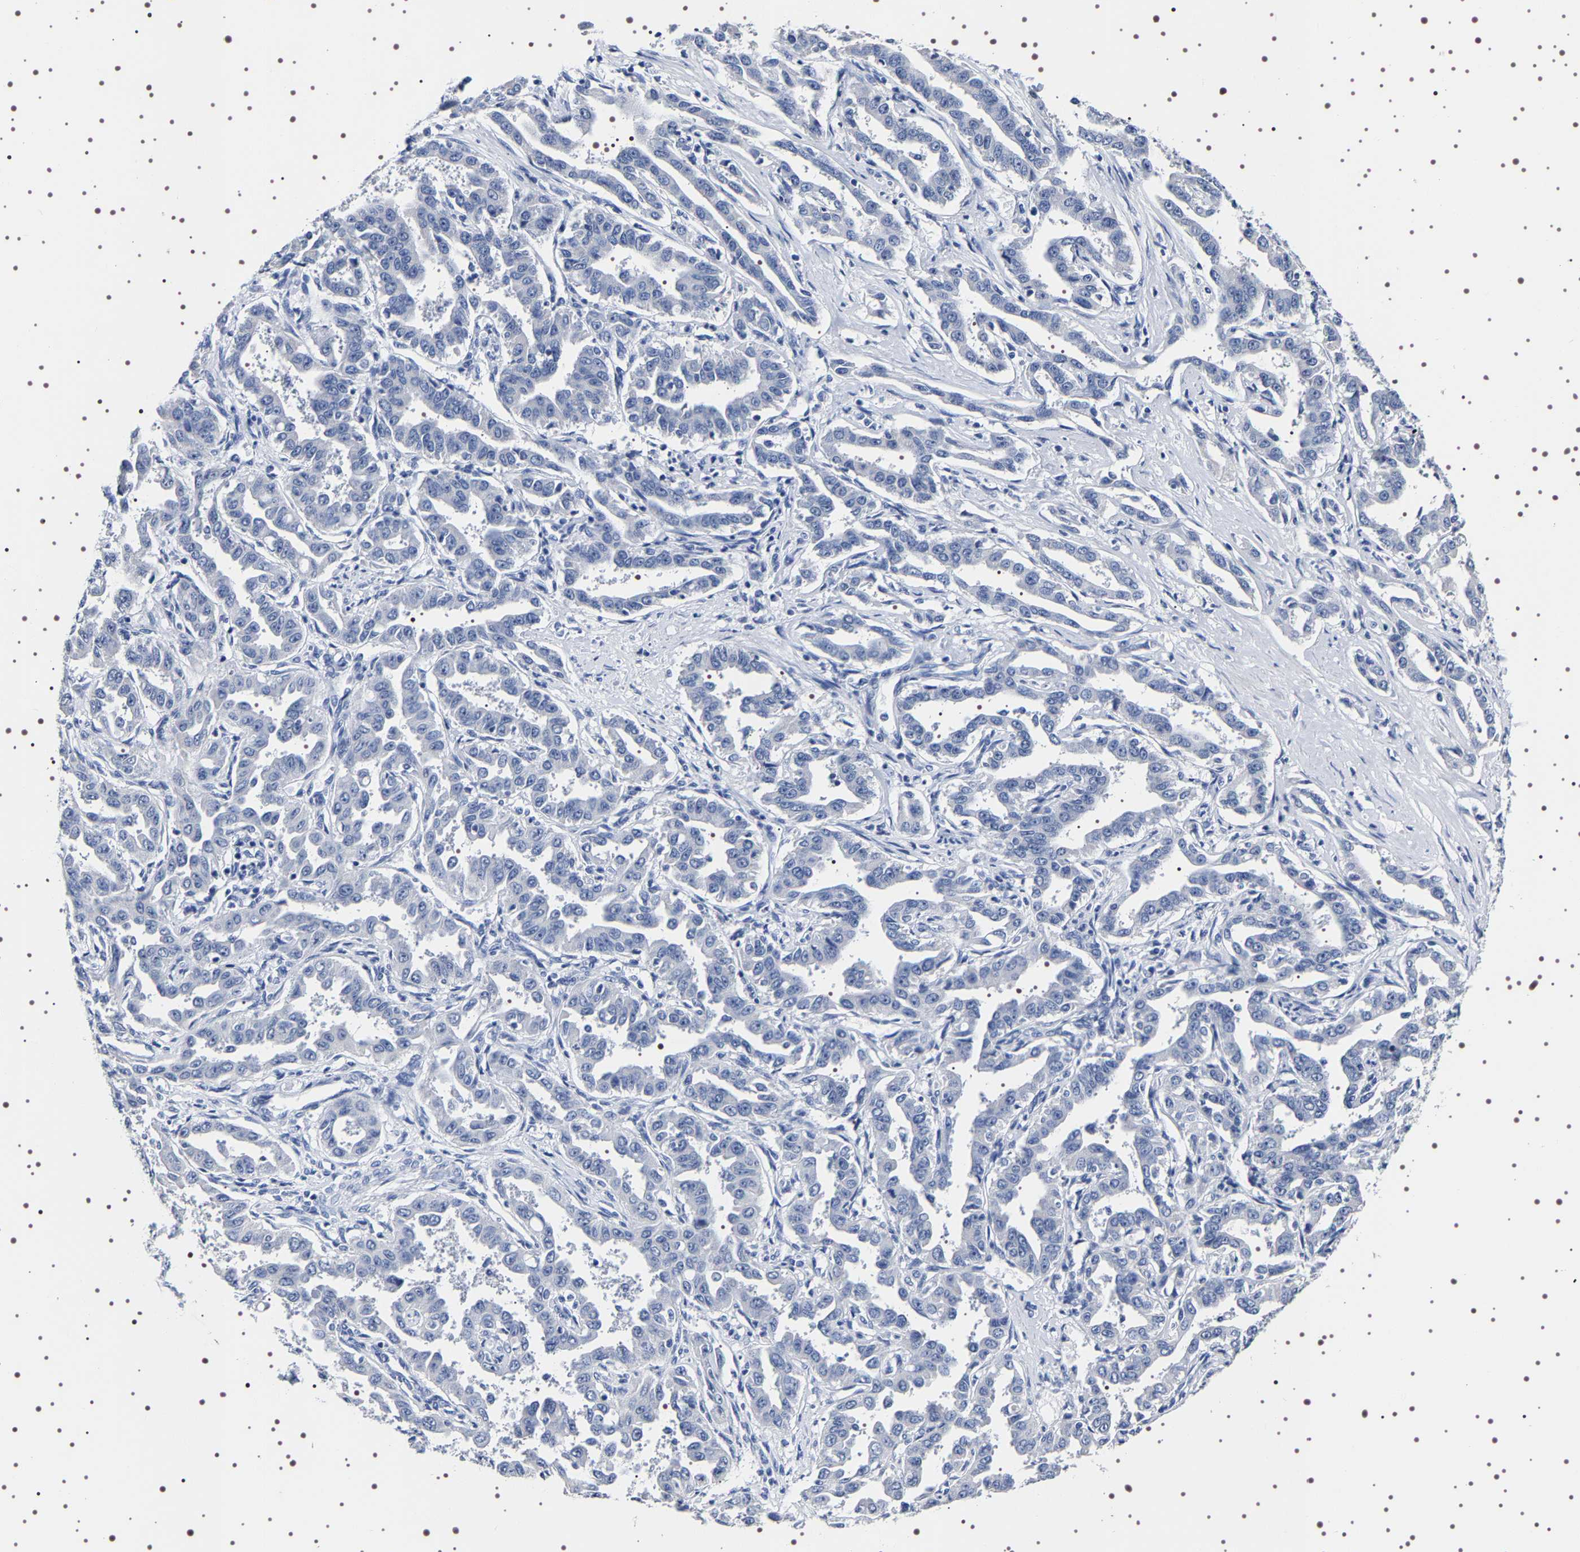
{"staining": {"intensity": "negative", "quantity": "none", "location": "none"}, "tissue": "liver cancer", "cell_type": "Tumor cells", "image_type": "cancer", "snomed": [{"axis": "morphology", "description": "Cholangiocarcinoma"}, {"axis": "topography", "description": "Liver"}], "caption": "An immunohistochemistry (IHC) image of liver cancer (cholangiocarcinoma) is shown. There is no staining in tumor cells of liver cancer (cholangiocarcinoma).", "gene": "UBQLN3", "patient": {"sex": "male", "age": 59}}